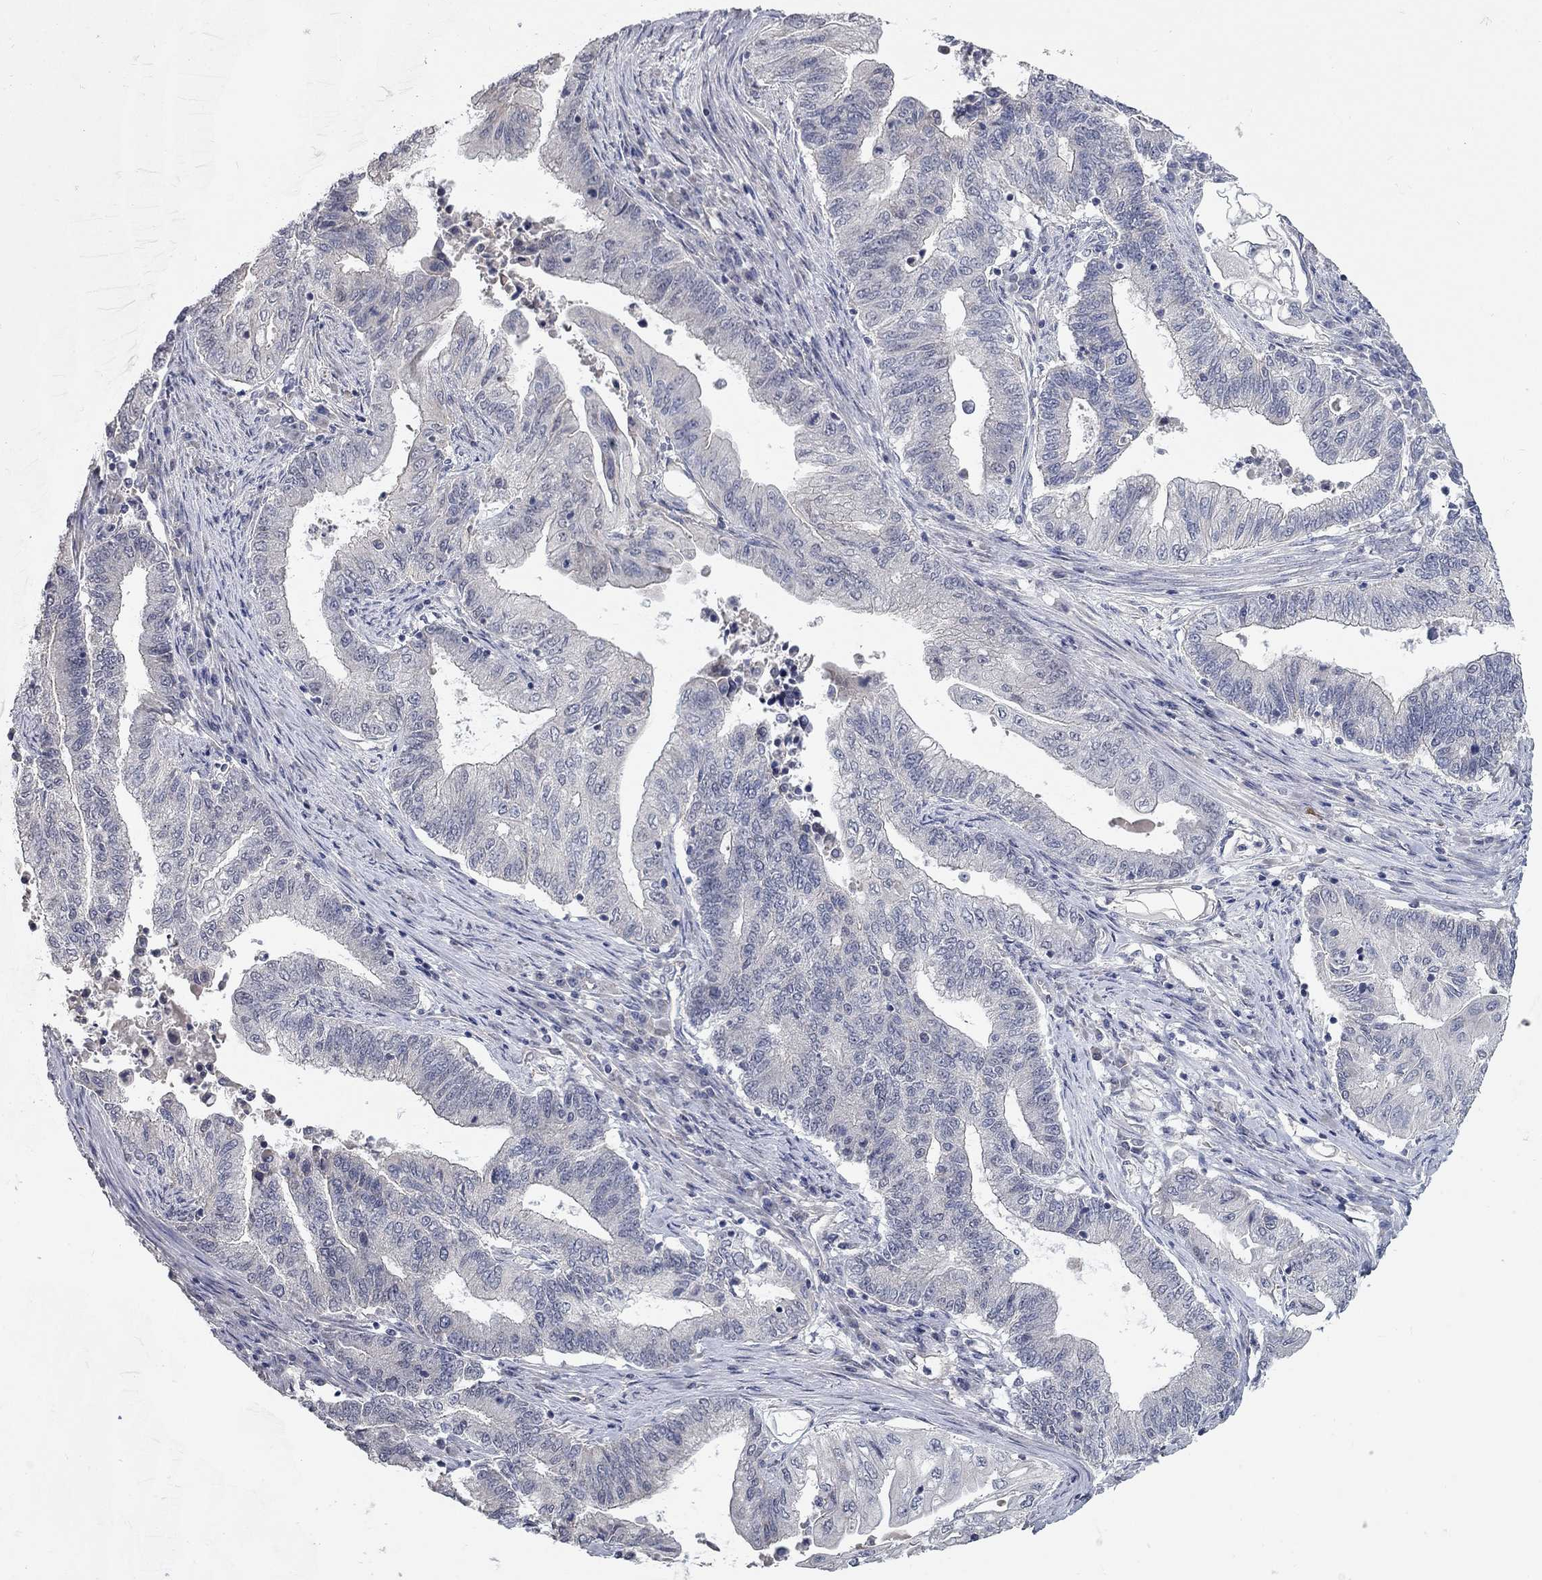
{"staining": {"intensity": "negative", "quantity": "none", "location": "none"}, "tissue": "endometrial cancer", "cell_type": "Tumor cells", "image_type": "cancer", "snomed": [{"axis": "morphology", "description": "Adenocarcinoma, NOS"}, {"axis": "topography", "description": "Uterus"}, {"axis": "topography", "description": "Endometrium"}], "caption": "High magnification brightfield microscopy of adenocarcinoma (endometrial) stained with DAB (brown) and counterstained with hematoxylin (blue): tumor cells show no significant expression.", "gene": "WASF3", "patient": {"sex": "female", "age": 54}}